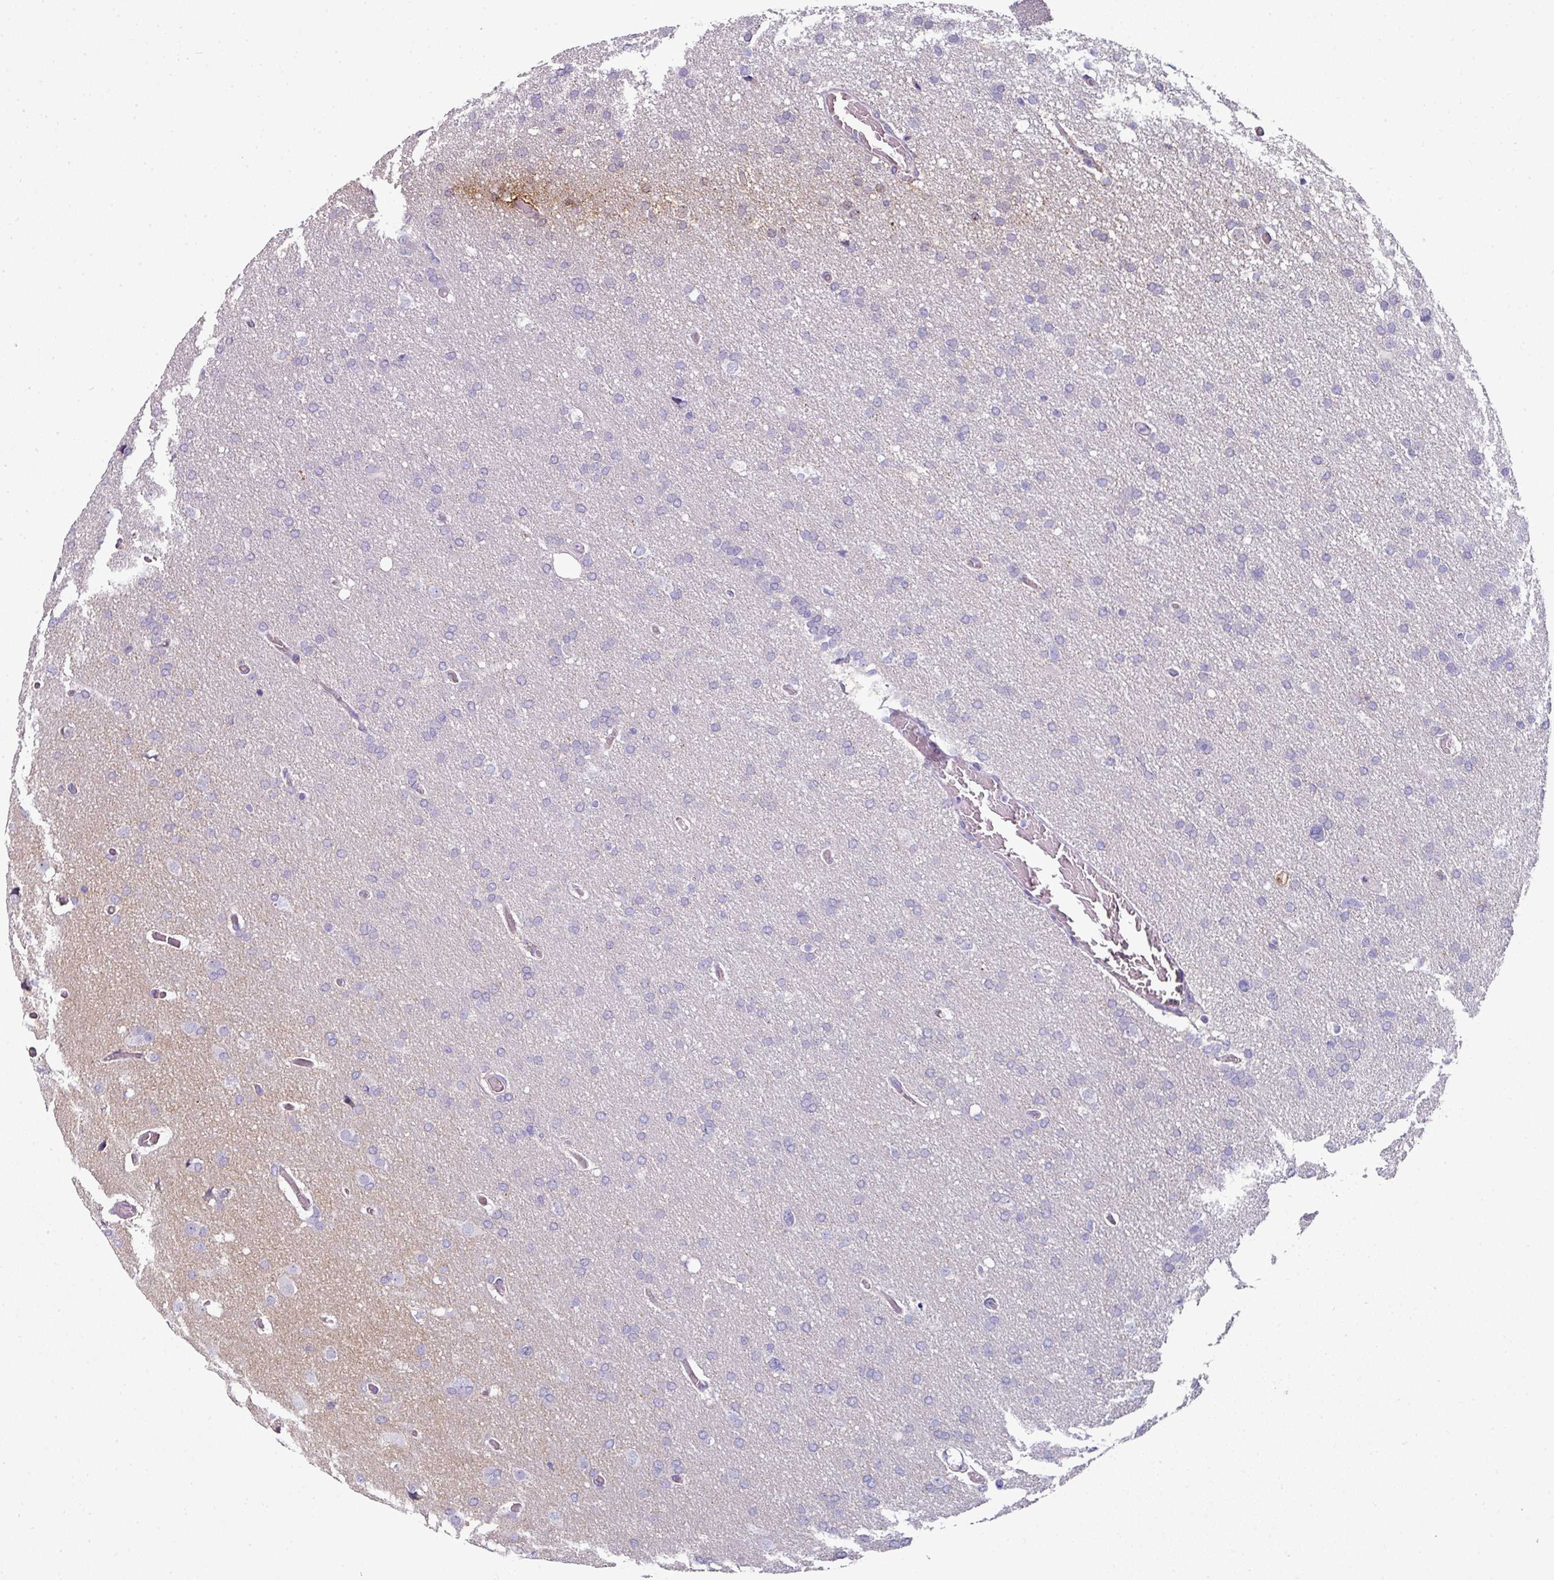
{"staining": {"intensity": "negative", "quantity": "none", "location": "none"}, "tissue": "glioma", "cell_type": "Tumor cells", "image_type": "cancer", "snomed": [{"axis": "morphology", "description": "Glioma, malignant, High grade"}, {"axis": "topography", "description": "Cerebral cortex"}], "caption": "The histopathology image exhibits no significant expression in tumor cells of malignant glioma (high-grade).", "gene": "SLC17A7", "patient": {"sex": "female", "age": 36}}